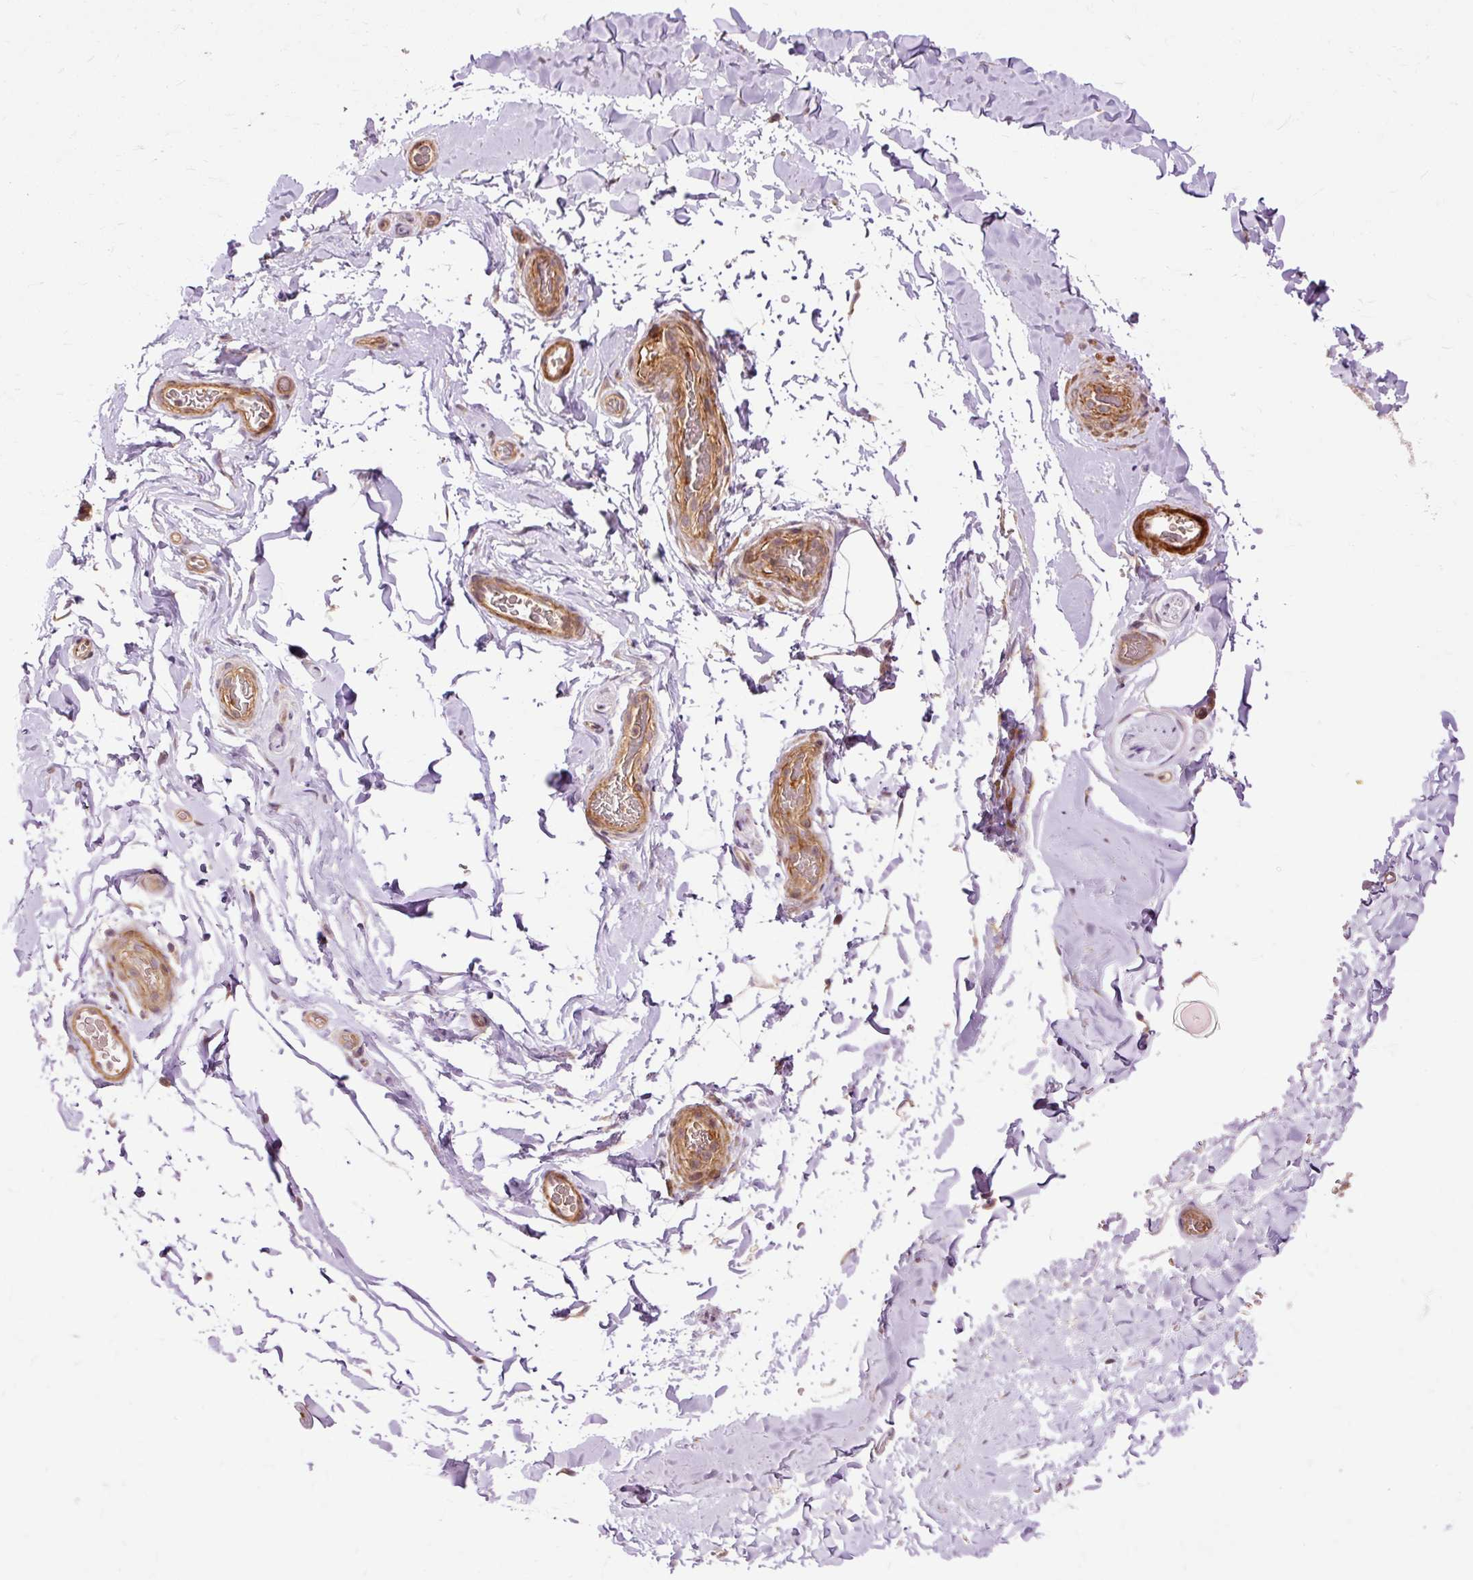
{"staining": {"intensity": "negative", "quantity": "none", "location": "none"}, "tissue": "adipose tissue", "cell_type": "Adipocytes", "image_type": "normal", "snomed": [{"axis": "morphology", "description": "Normal tissue, NOS"}, {"axis": "topography", "description": "Vascular tissue"}, {"axis": "topography", "description": "Peripheral nerve tissue"}], "caption": "This histopathology image is of benign adipose tissue stained with immunohistochemistry (IHC) to label a protein in brown with the nuclei are counter-stained blue. There is no positivity in adipocytes. (Immunohistochemistry (ihc), brightfield microscopy, high magnification).", "gene": "RIPOR3", "patient": {"sex": "male", "age": 41}}